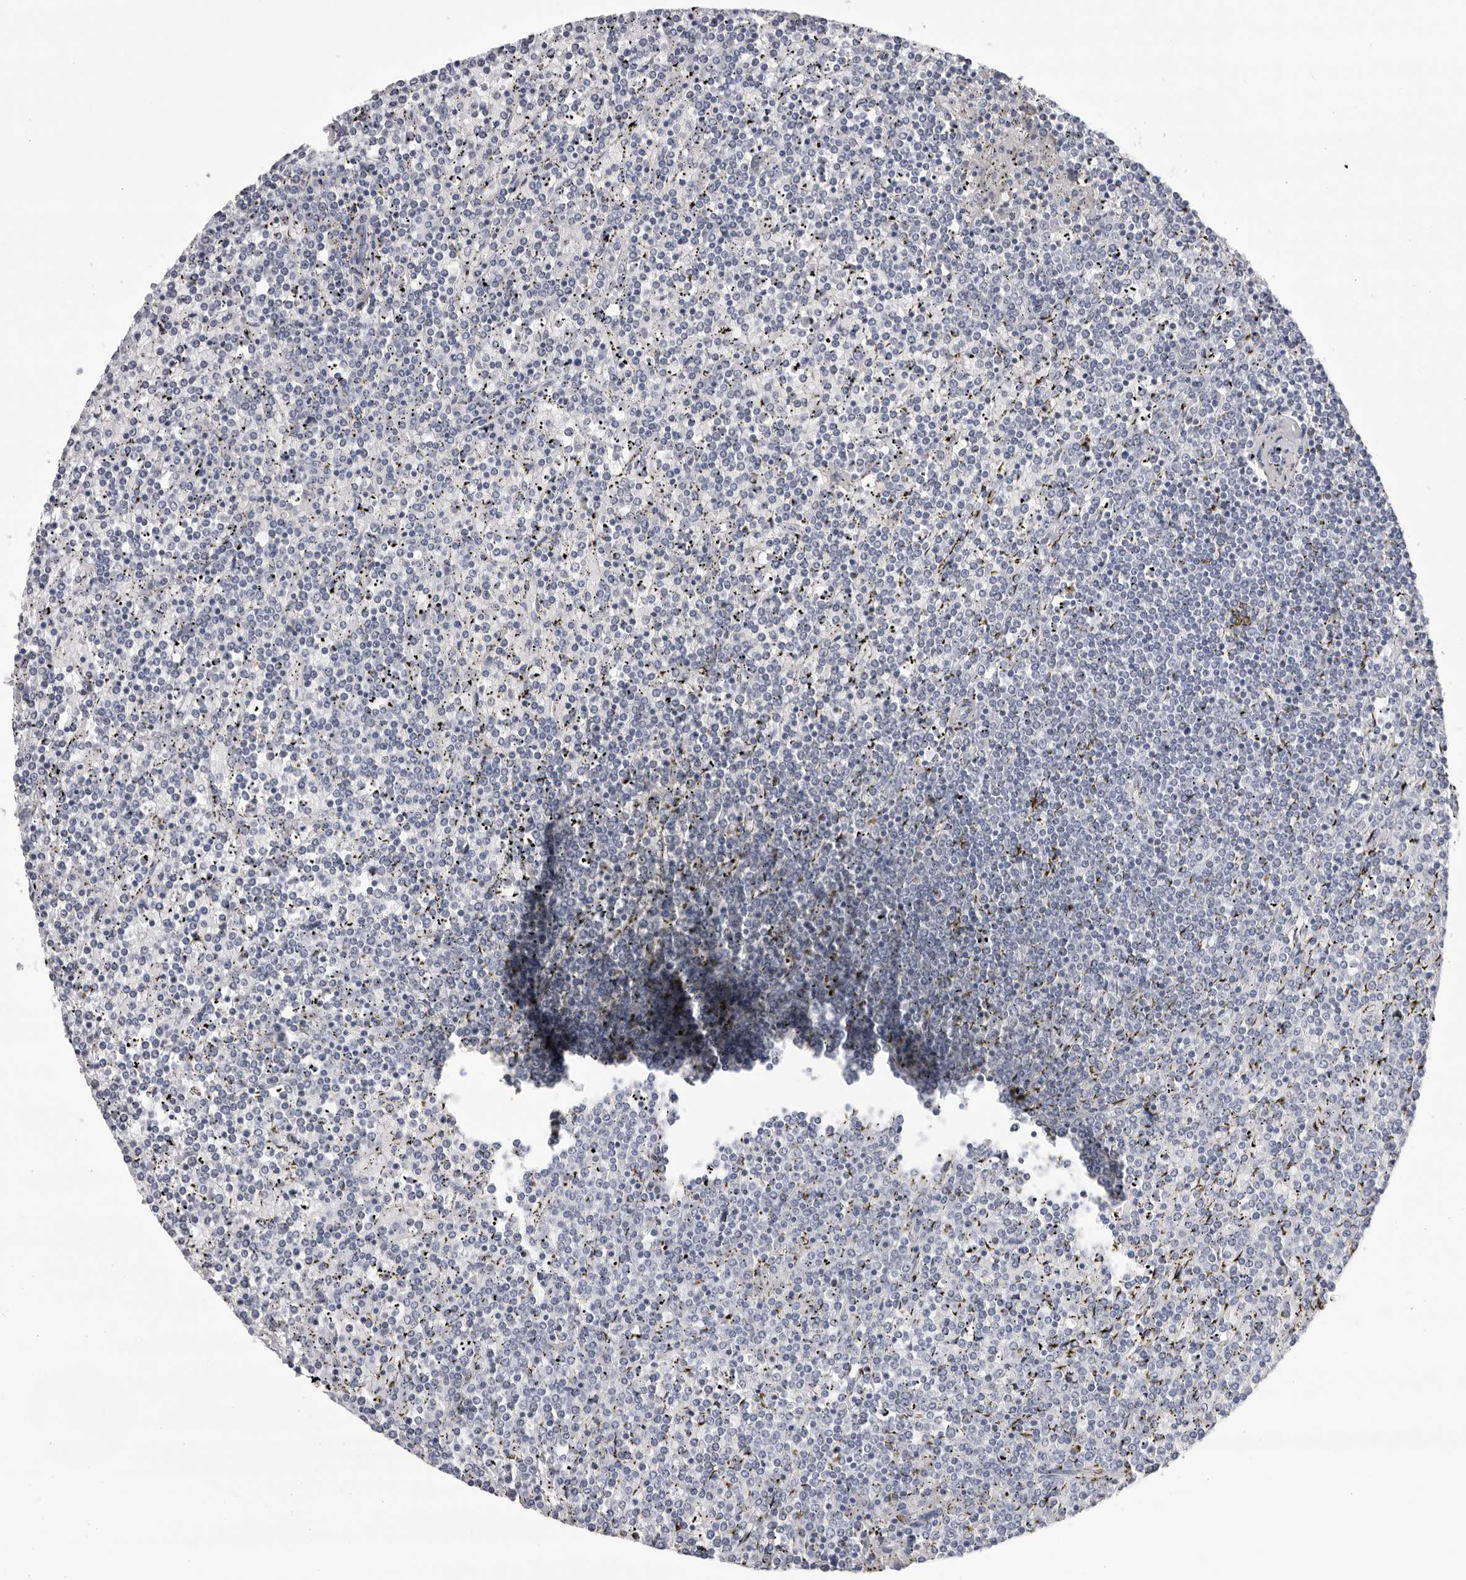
{"staining": {"intensity": "negative", "quantity": "none", "location": "none"}, "tissue": "lymphoma", "cell_type": "Tumor cells", "image_type": "cancer", "snomed": [{"axis": "morphology", "description": "Malignant lymphoma, non-Hodgkin's type, Low grade"}, {"axis": "topography", "description": "Spleen"}], "caption": "IHC histopathology image of human low-grade malignant lymphoma, non-Hodgkin's type stained for a protein (brown), which demonstrates no expression in tumor cells.", "gene": "ZNF502", "patient": {"sex": "female", "age": 19}}